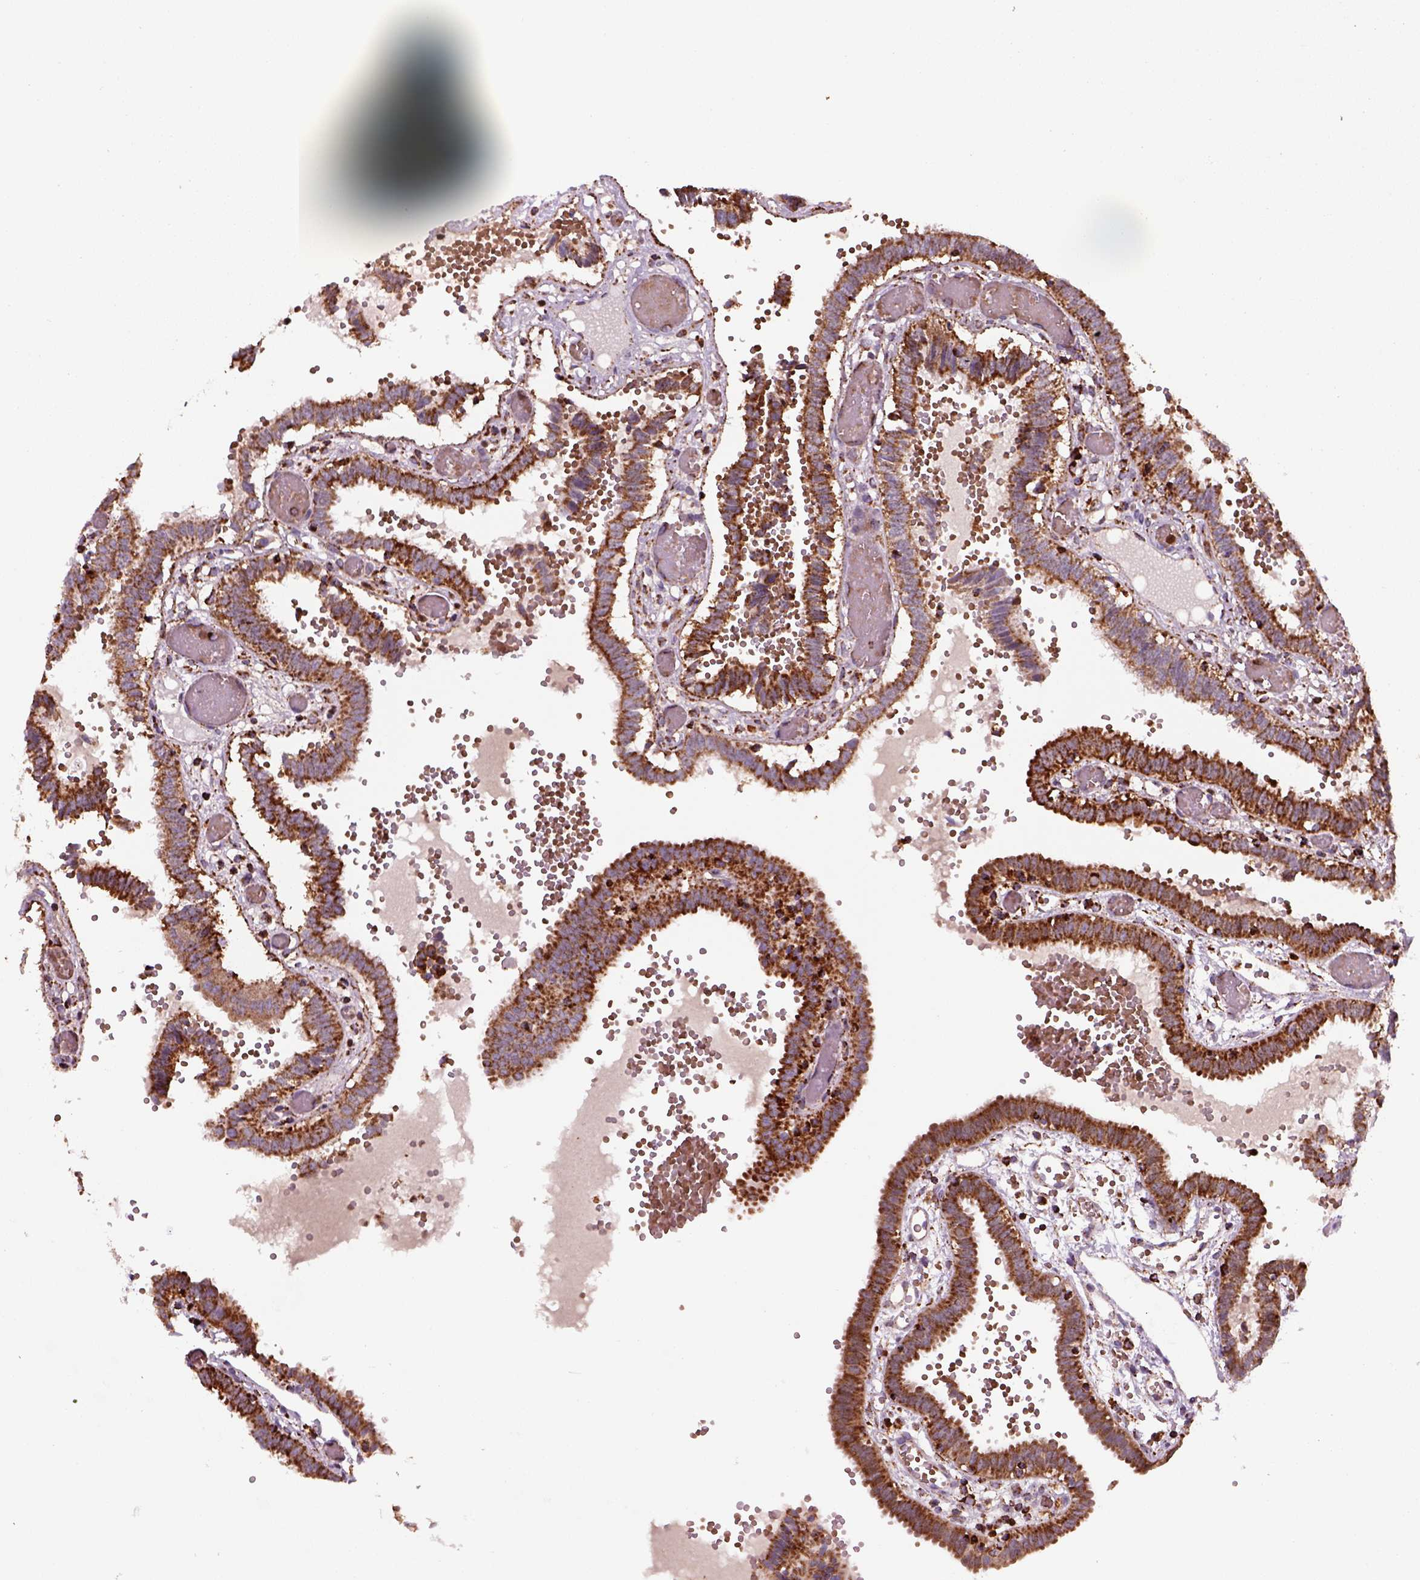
{"staining": {"intensity": "moderate", "quantity": ">75%", "location": "cytoplasmic/membranous,nuclear"}, "tissue": "fallopian tube", "cell_type": "Glandular cells", "image_type": "normal", "snomed": [{"axis": "morphology", "description": "Normal tissue, NOS"}, {"axis": "topography", "description": "Fallopian tube"}], "caption": "Protein positivity by immunohistochemistry (IHC) reveals moderate cytoplasmic/membranous,nuclear positivity in about >75% of glandular cells in normal fallopian tube. (DAB (3,3'-diaminobenzidine) IHC with brightfield microscopy, high magnification).", "gene": "NUDT16L1", "patient": {"sex": "female", "age": 37}}